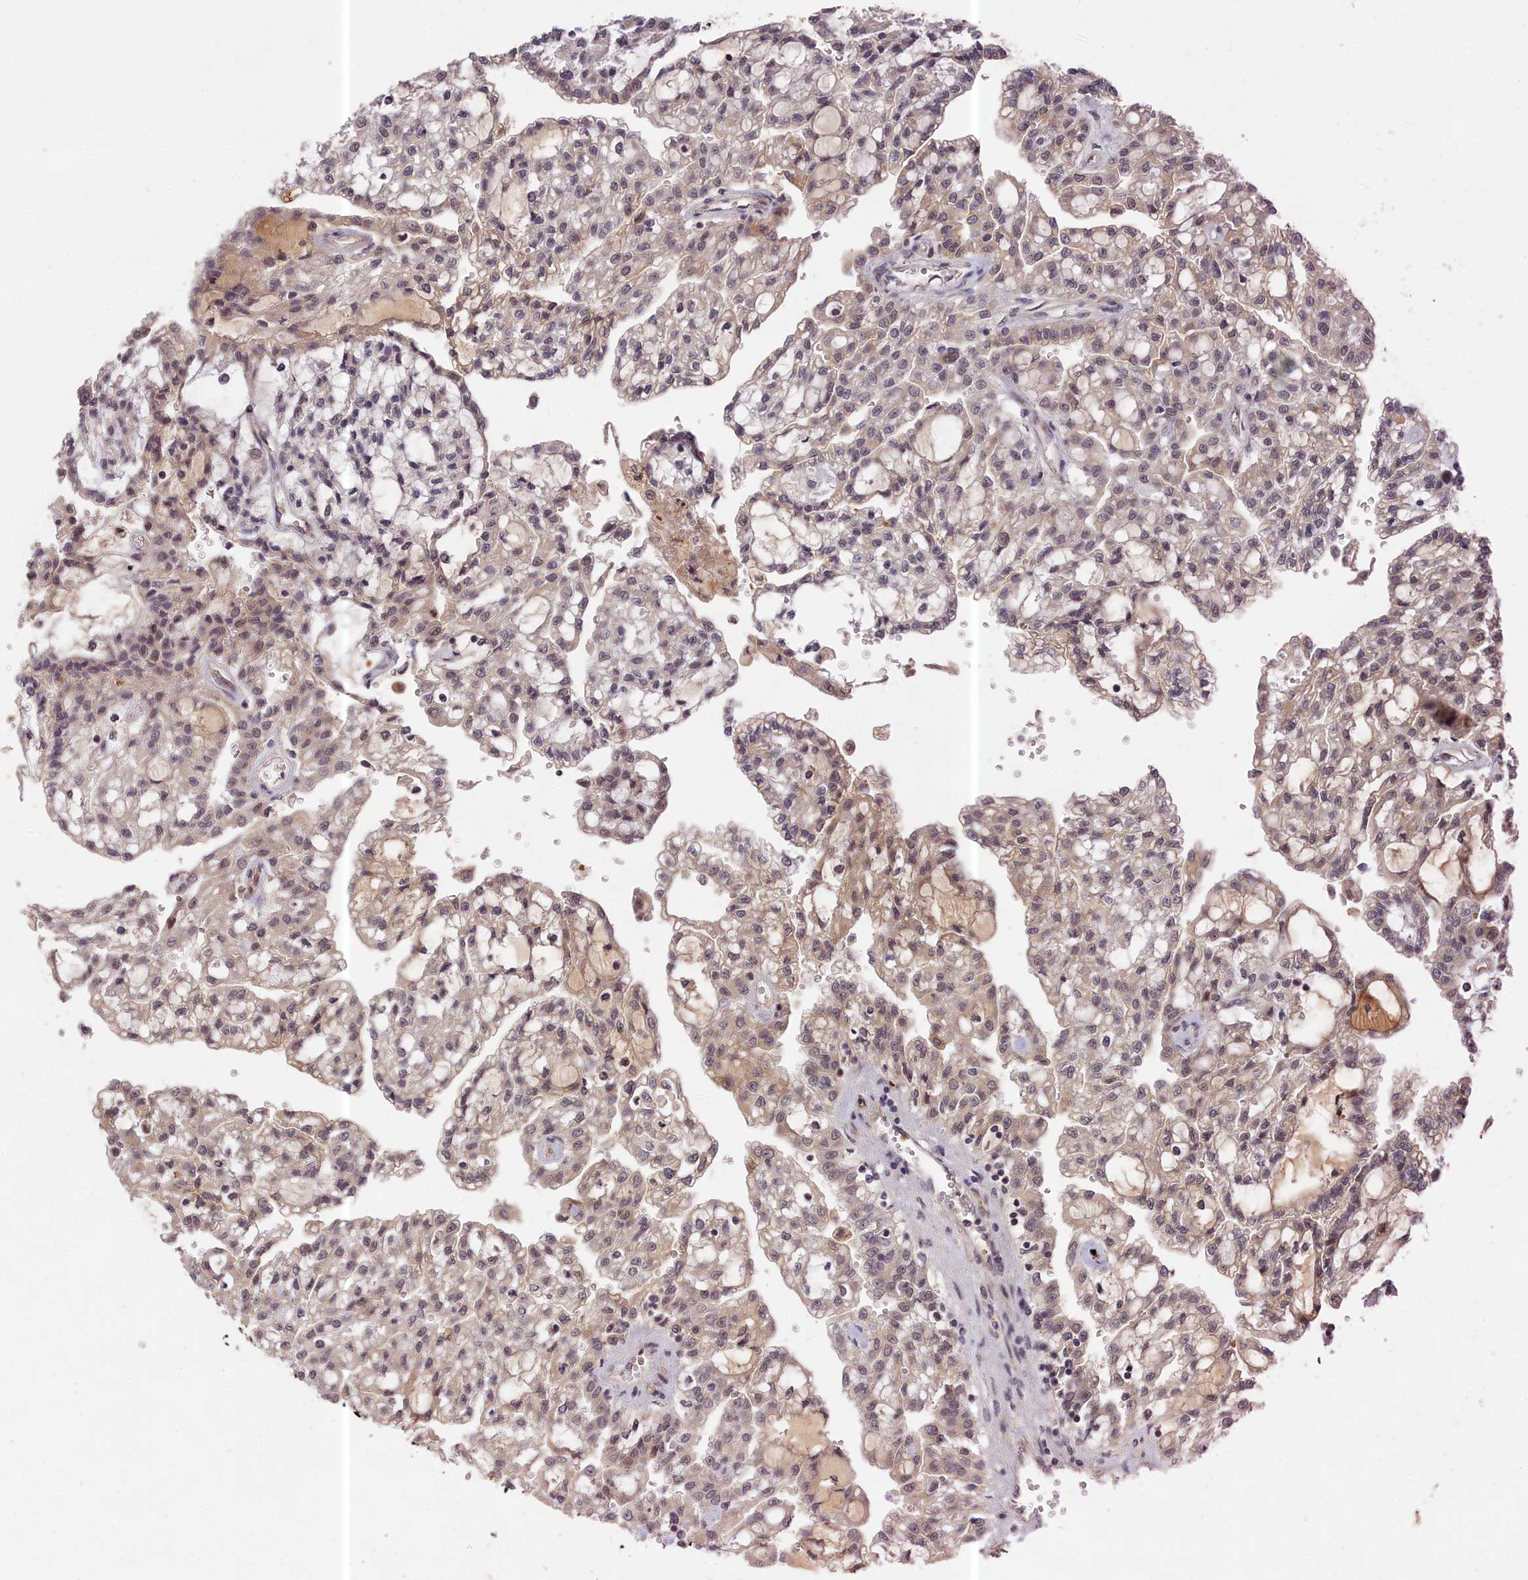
{"staining": {"intensity": "weak", "quantity": "<25%", "location": "cytoplasmic/membranous,nuclear"}, "tissue": "renal cancer", "cell_type": "Tumor cells", "image_type": "cancer", "snomed": [{"axis": "morphology", "description": "Adenocarcinoma, NOS"}, {"axis": "topography", "description": "Kidney"}], "caption": "Immunohistochemistry histopathology image of neoplastic tissue: human adenocarcinoma (renal) stained with DAB reveals no significant protein expression in tumor cells.", "gene": "EARS2", "patient": {"sex": "male", "age": 63}}